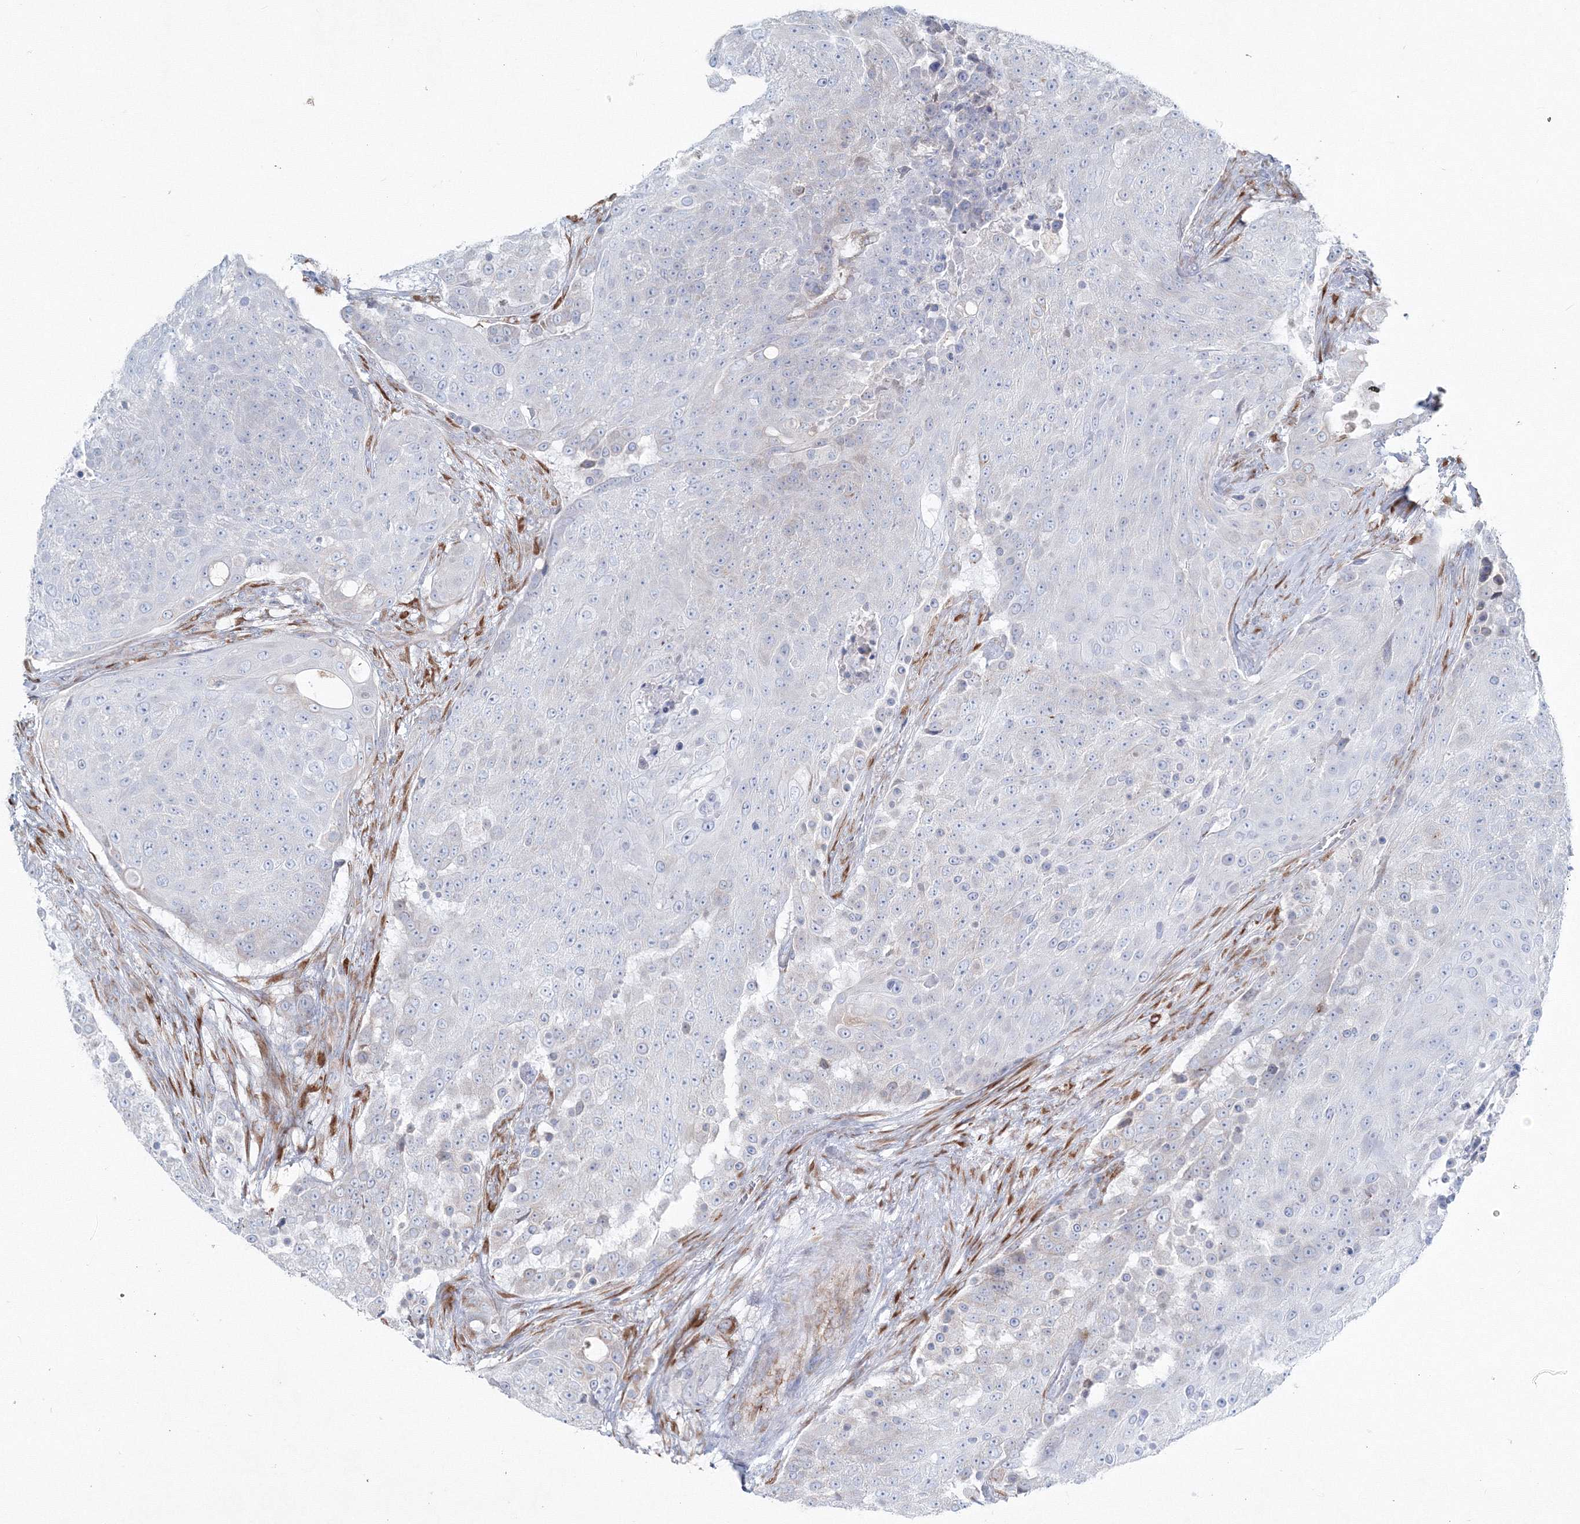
{"staining": {"intensity": "negative", "quantity": "none", "location": "none"}, "tissue": "urothelial cancer", "cell_type": "Tumor cells", "image_type": "cancer", "snomed": [{"axis": "morphology", "description": "Urothelial carcinoma, High grade"}, {"axis": "topography", "description": "Urinary bladder"}], "caption": "Human urothelial cancer stained for a protein using immunohistochemistry exhibits no positivity in tumor cells.", "gene": "RCN1", "patient": {"sex": "female", "age": 63}}